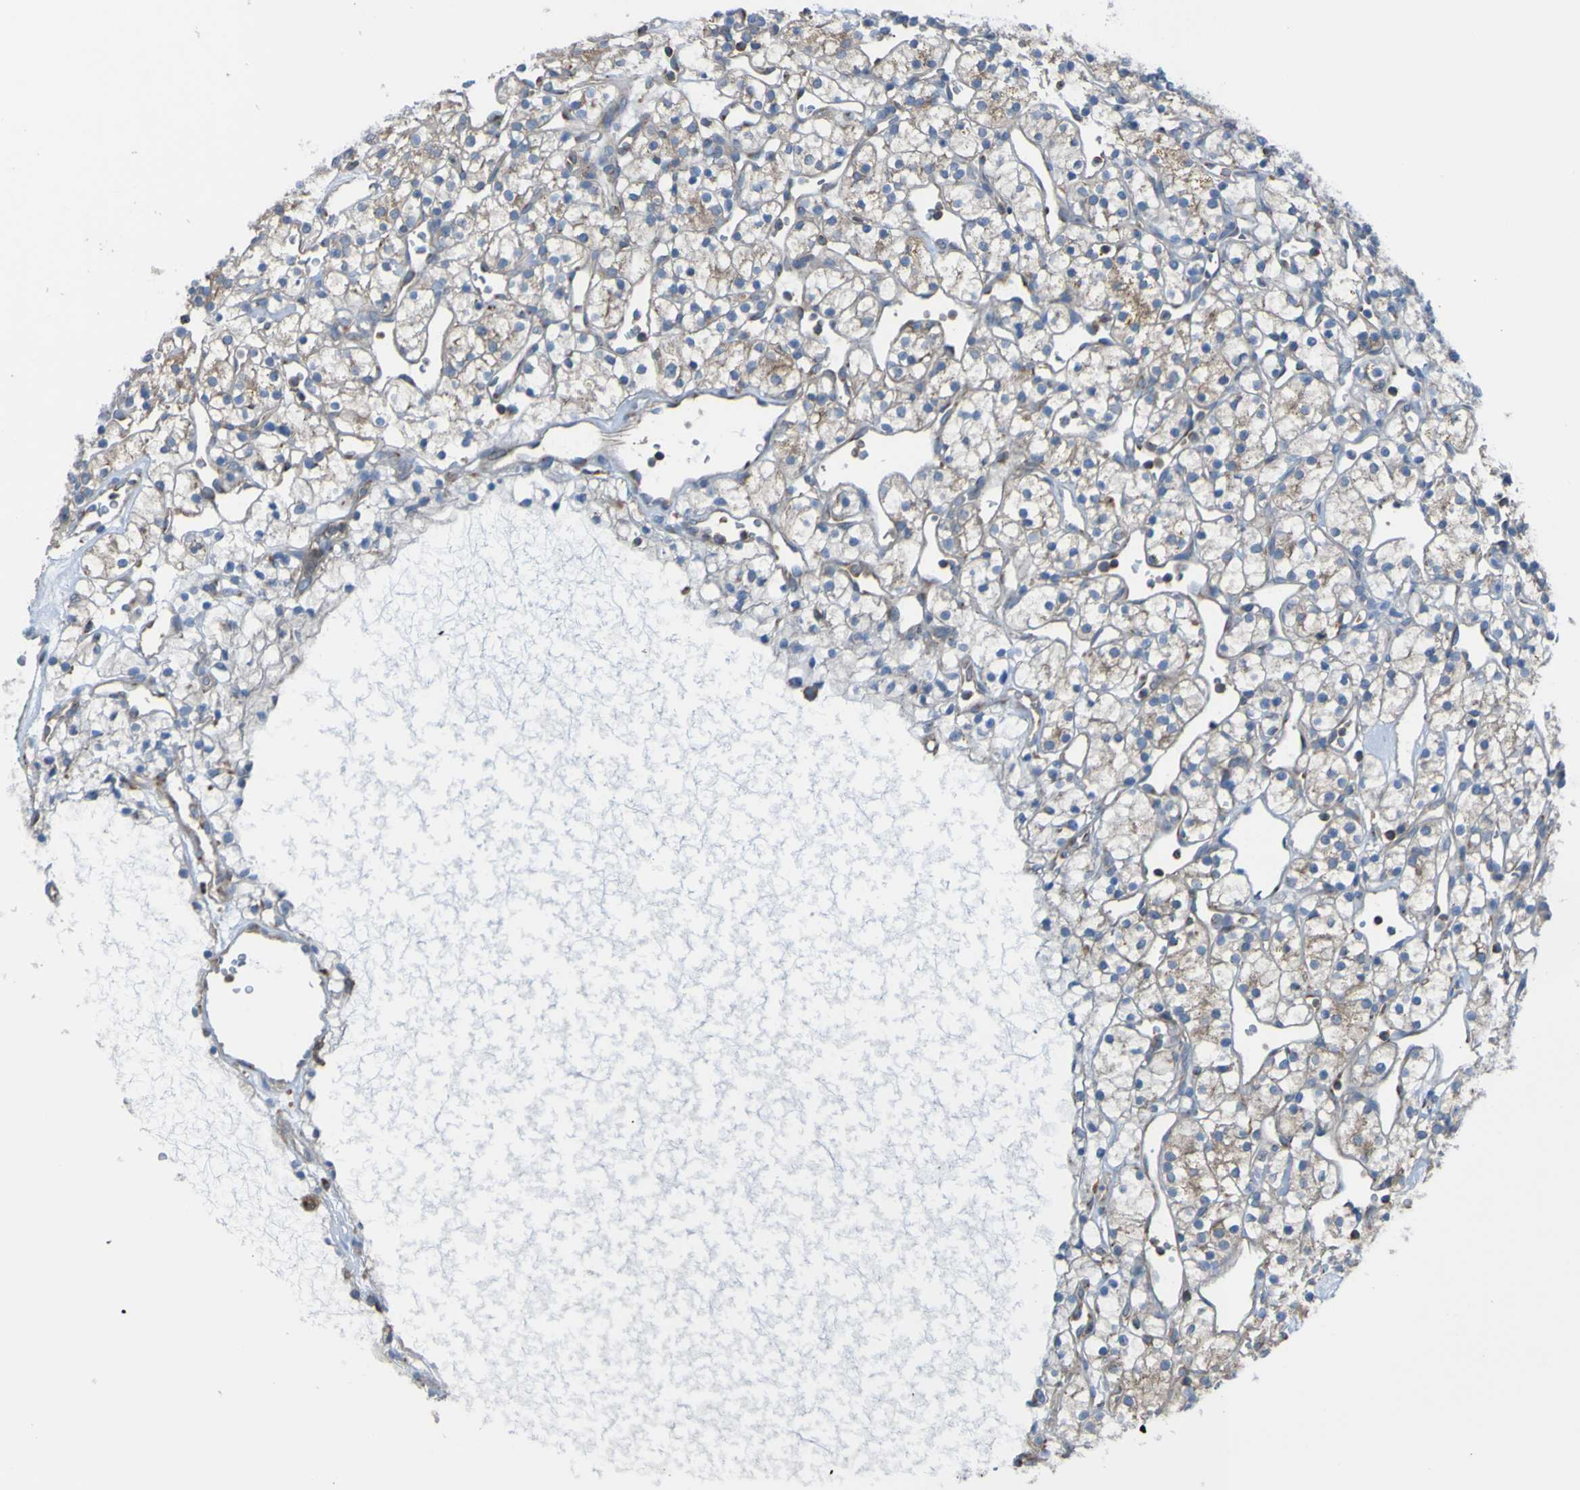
{"staining": {"intensity": "moderate", "quantity": "25%-75%", "location": "cytoplasmic/membranous"}, "tissue": "renal cancer", "cell_type": "Tumor cells", "image_type": "cancer", "snomed": [{"axis": "morphology", "description": "Adenocarcinoma, NOS"}, {"axis": "topography", "description": "Kidney"}], "caption": "This micrograph reveals IHC staining of human renal cancer (adenocarcinoma), with medium moderate cytoplasmic/membranous expression in approximately 25%-75% of tumor cells.", "gene": "MINAR1", "patient": {"sex": "female", "age": 60}}